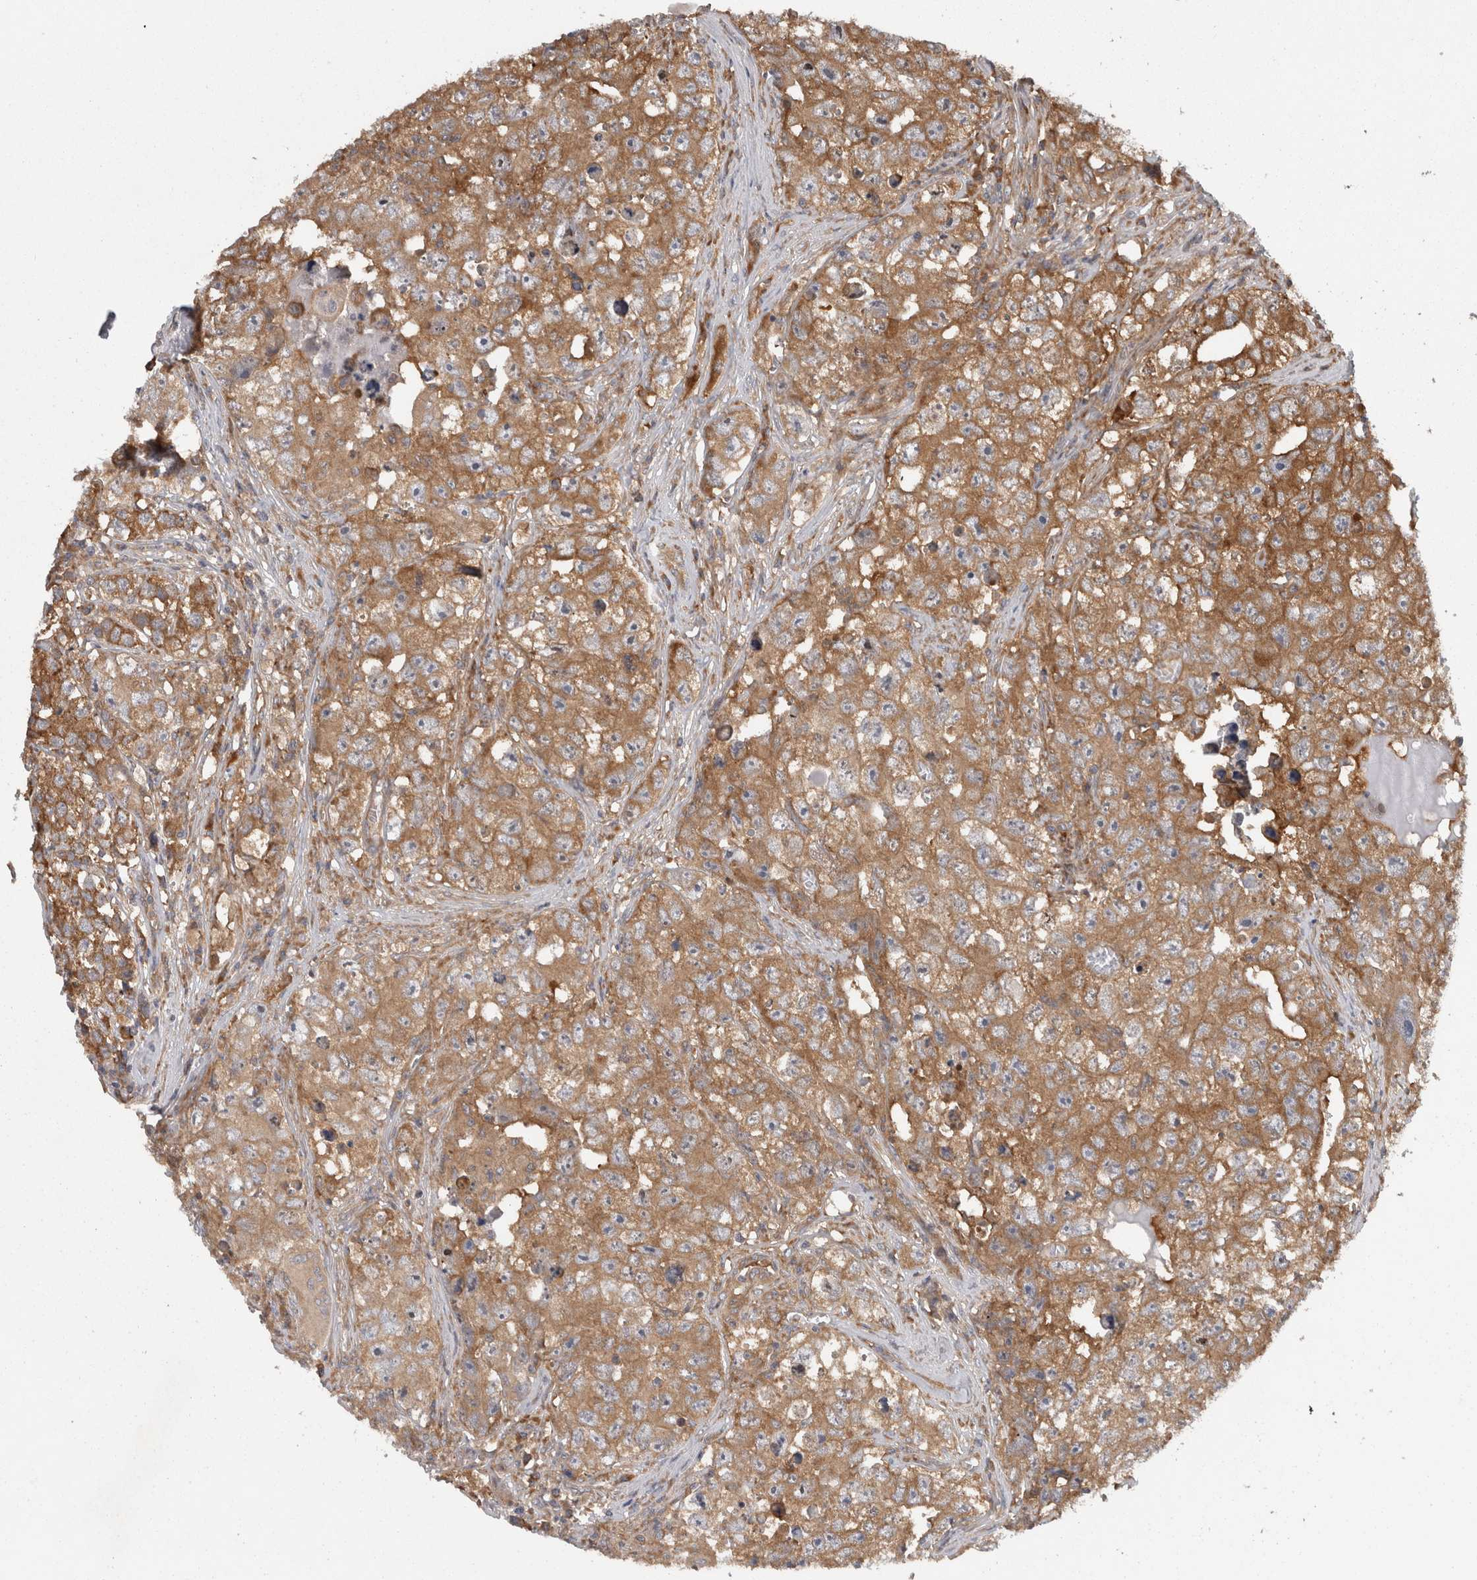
{"staining": {"intensity": "moderate", "quantity": ">75%", "location": "cytoplasmic/membranous"}, "tissue": "testis cancer", "cell_type": "Tumor cells", "image_type": "cancer", "snomed": [{"axis": "morphology", "description": "Seminoma, NOS"}, {"axis": "morphology", "description": "Carcinoma, Embryonal, NOS"}, {"axis": "topography", "description": "Testis"}], "caption": "A brown stain highlights moderate cytoplasmic/membranous positivity of a protein in testis cancer (seminoma) tumor cells.", "gene": "SMCR8", "patient": {"sex": "male", "age": 43}}